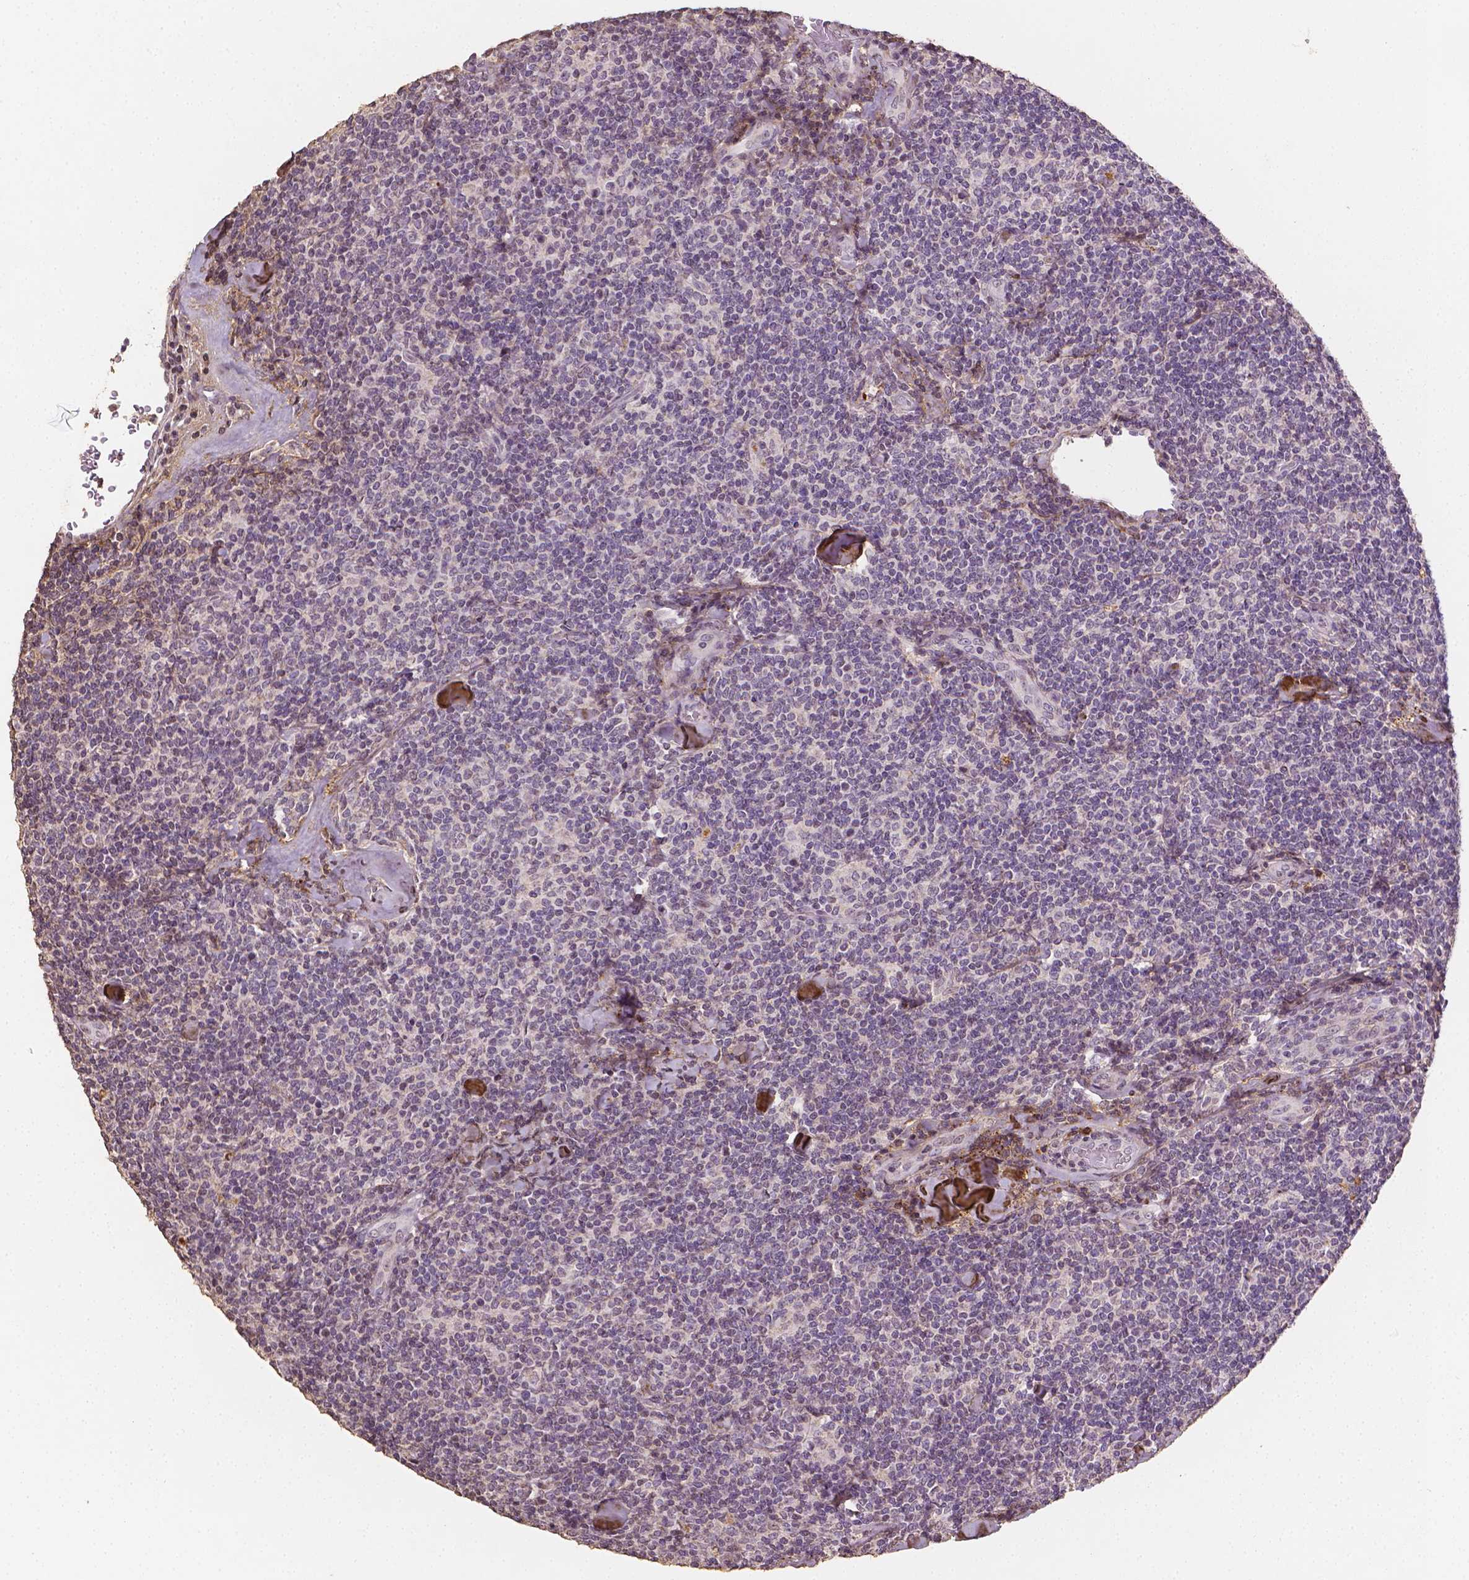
{"staining": {"intensity": "negative", "quantity": "none", "location": "none"}, "tissue": "lymphoma", "cell_type": "Tumor cells", "image_type": "cancer", "snomed": [{"axis": "morphology", "description": "Malignant lymphoma, non-Hodgkin's type, Low grade"}, {"axis": "topography", "description": "Lymph node"}], "caption": "This is a image of immunohistochemistry staining of low-grade malignant lymphoma, non-Hodgkin's type, which shows no positivity in tumor cells.", "gene": "DCN", "patient": {"sex": "female", "age": 56}}